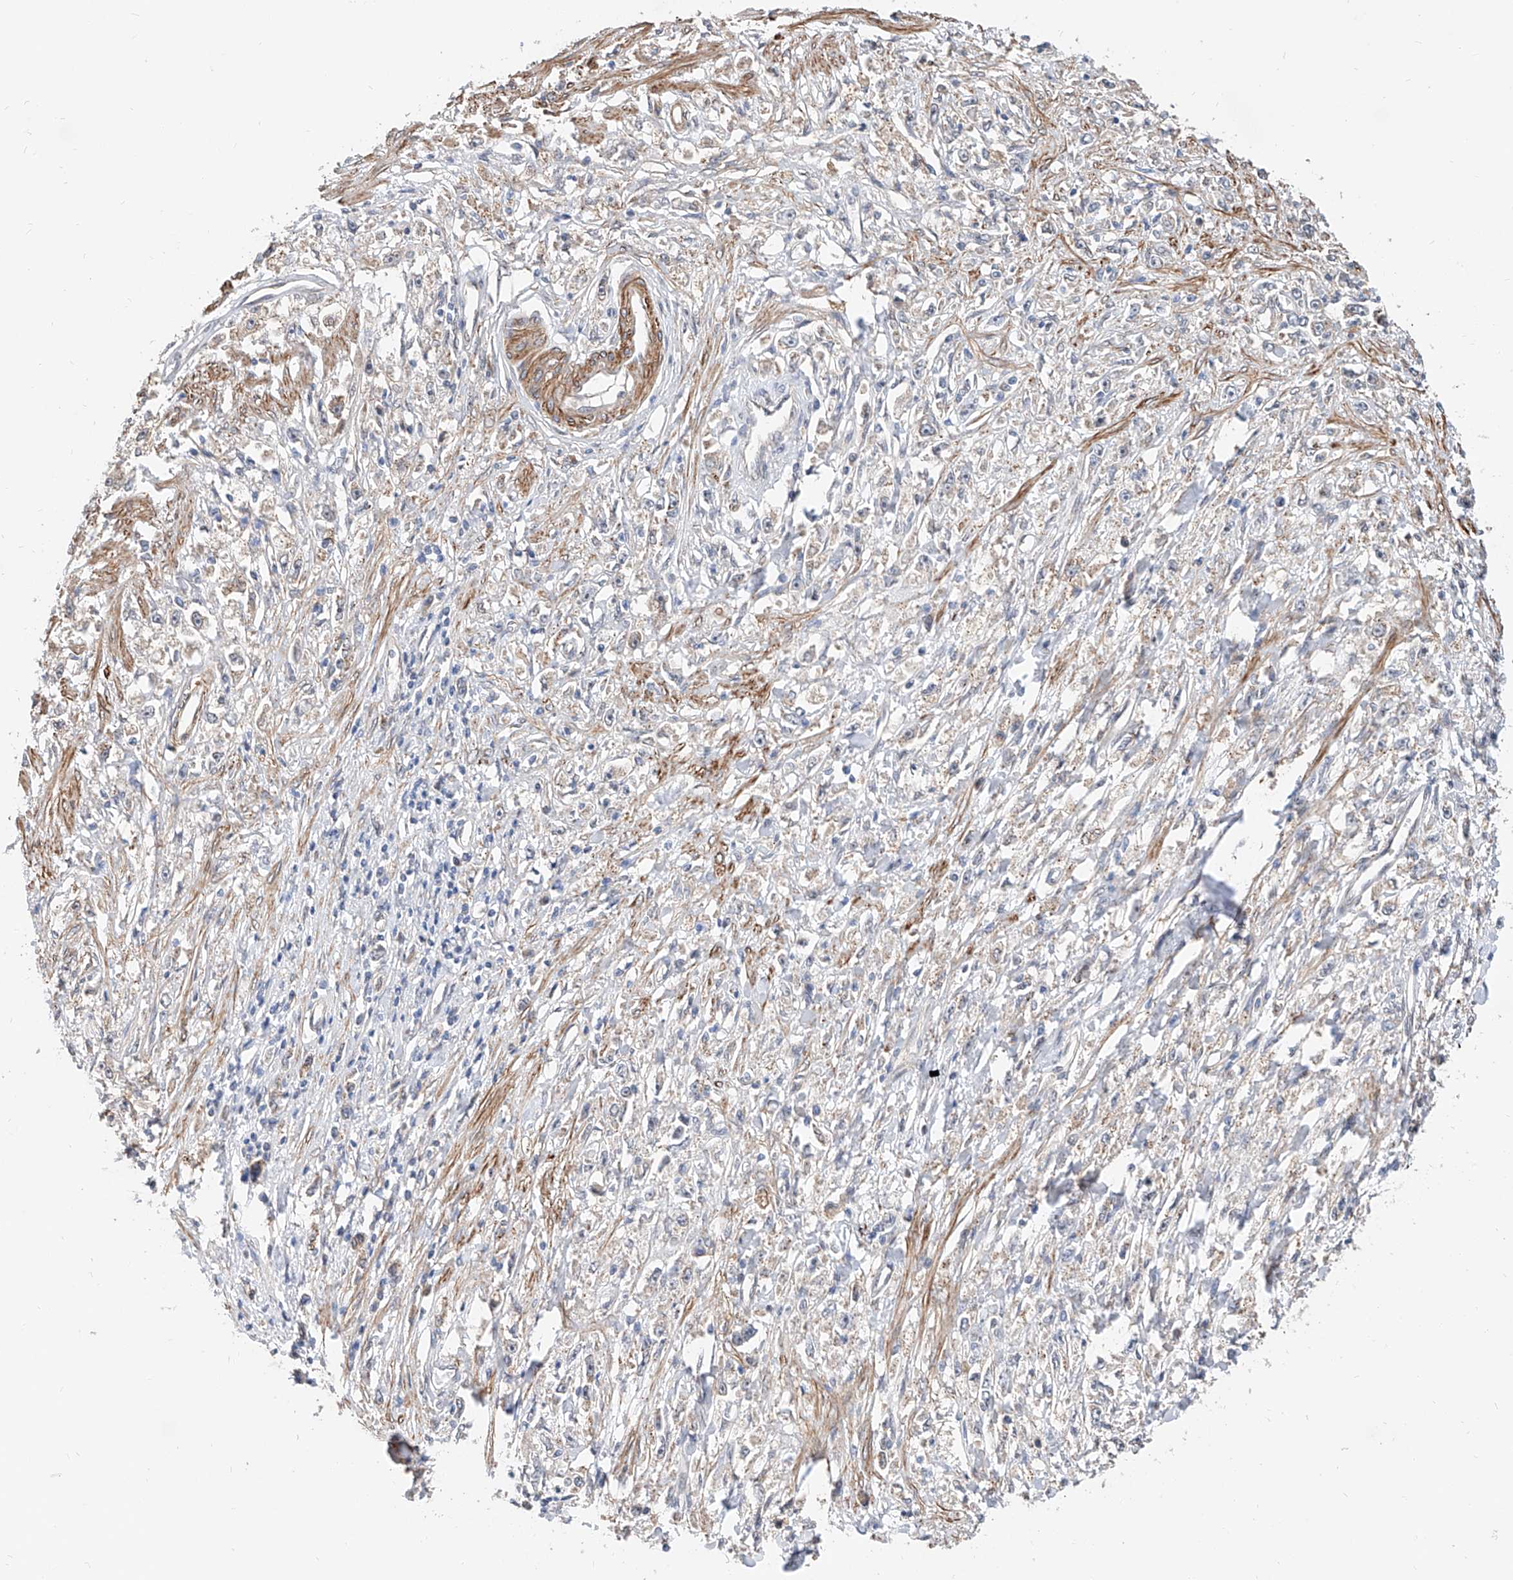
{"staining": {"intensity": "weak", "quantity": "<25%", "location": "cytoplasmic/membranous"}, "tissue": "stomach cancer", "cell_type": "Tumor cells", "image_type": "cancer", "snomed": [{"axis": "morphology", "description": "Adenocarcinoma, NOS"}, {"axis": "topography", "description": "Stomach"}], "caption": "An immunohistochemistry (IHC) micrograph of stomach adenocarcinoma is shown. There is no staining in tumor cells of stomach adenocarcinoma.", "gene": "MAGEE2", "patient": {"sex": "female", "age": 59}}